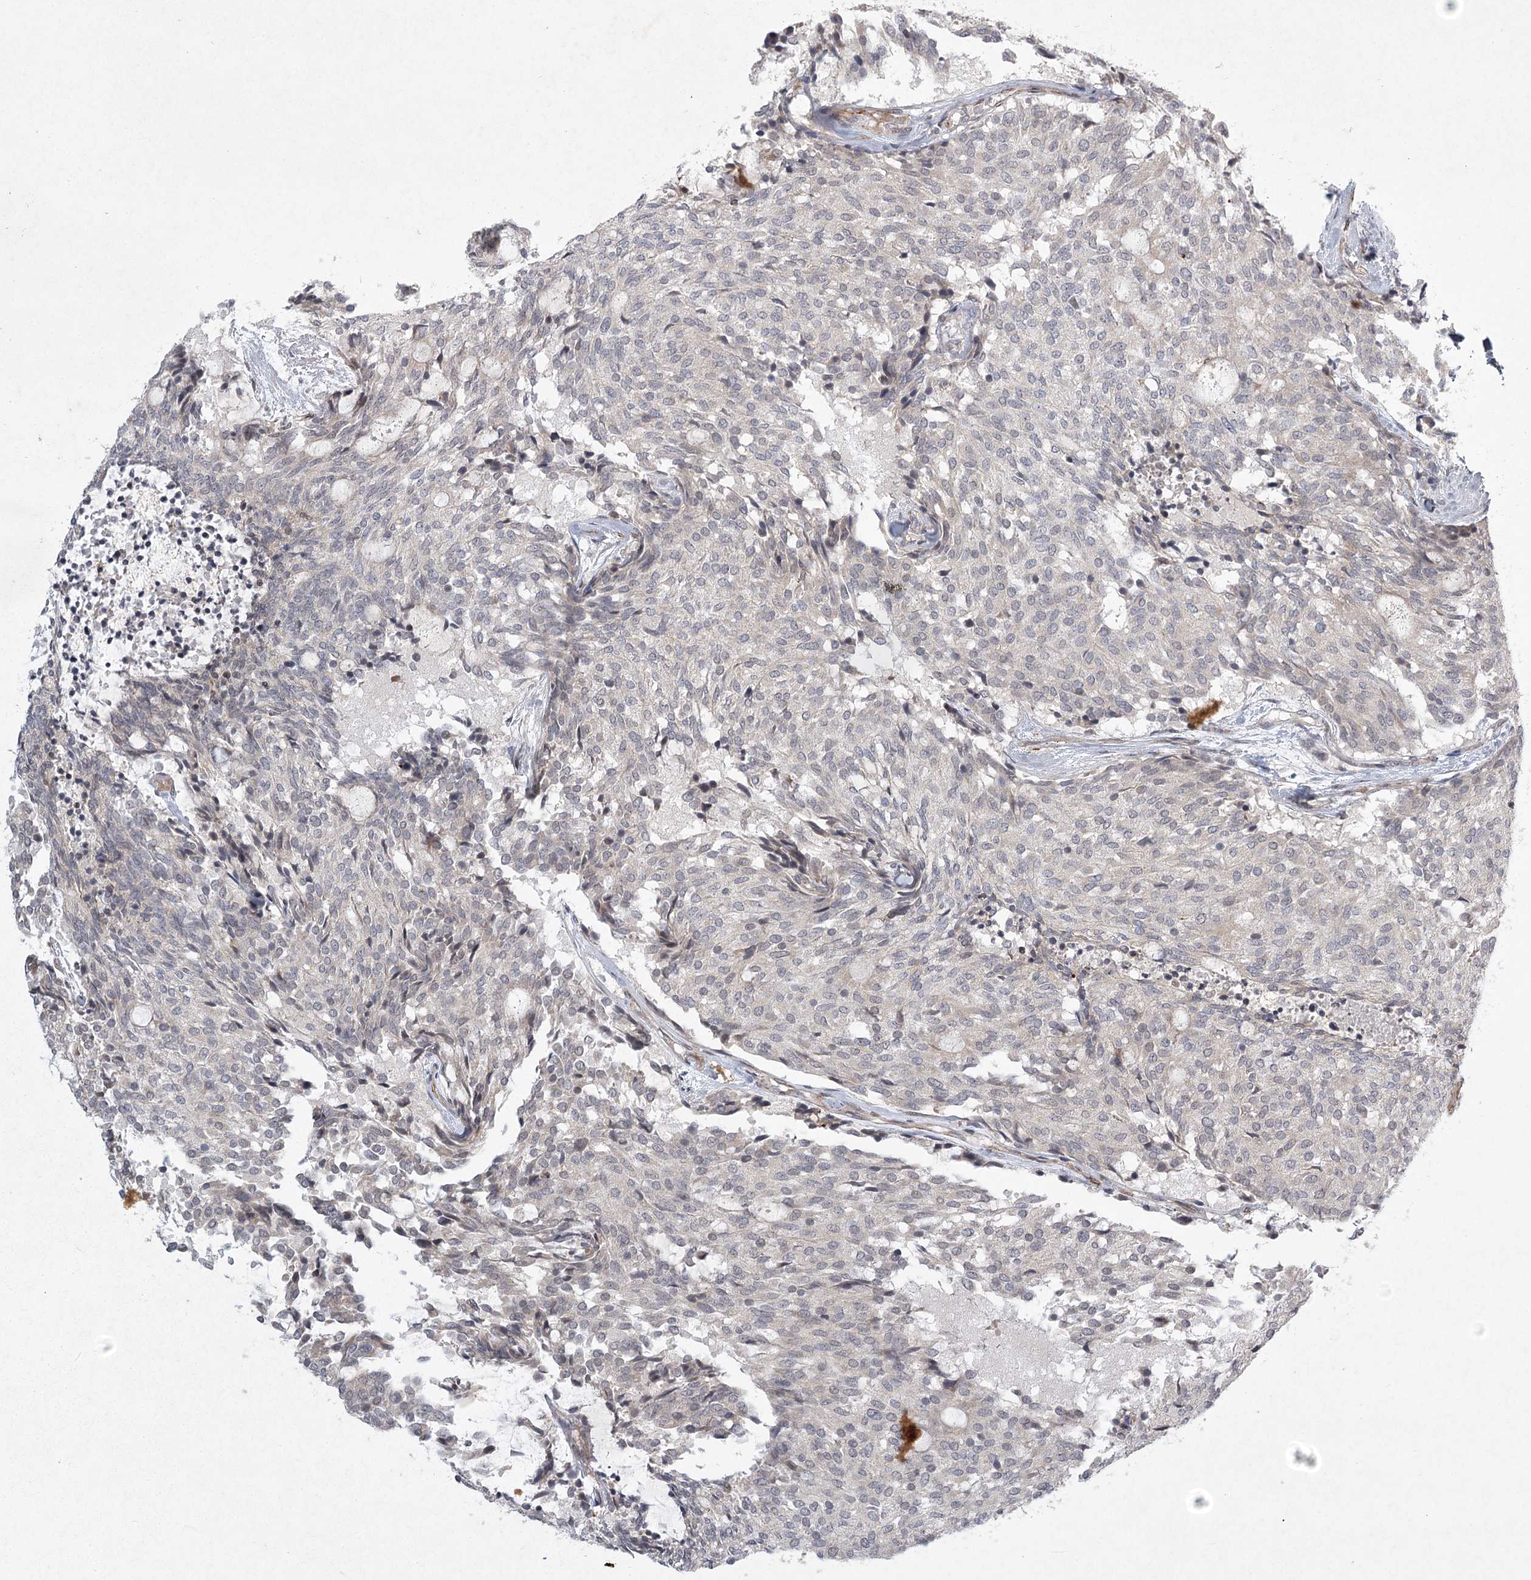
{"staining": {"intensity": "negative", "quantity": "none", "location": "none"}, "tissue": "carcinoid", "cell_type": "Tumor cells", "image_type": "cancer", "snomed": [{"axis": "morphology", "description": "Carcinoid, malignant, NOS"}, {"axis": "topography", "description": "Pancreas"}], "caption": "The histopathology image displays no staining of tumor cells in carcinoid (malignant). (DAB (3,3'-diaminobenzidine) immunohistochemistry with hematoxylin counter stain).", "gene": "MEPE", "patient": {"sex": "female", "age": 54}}